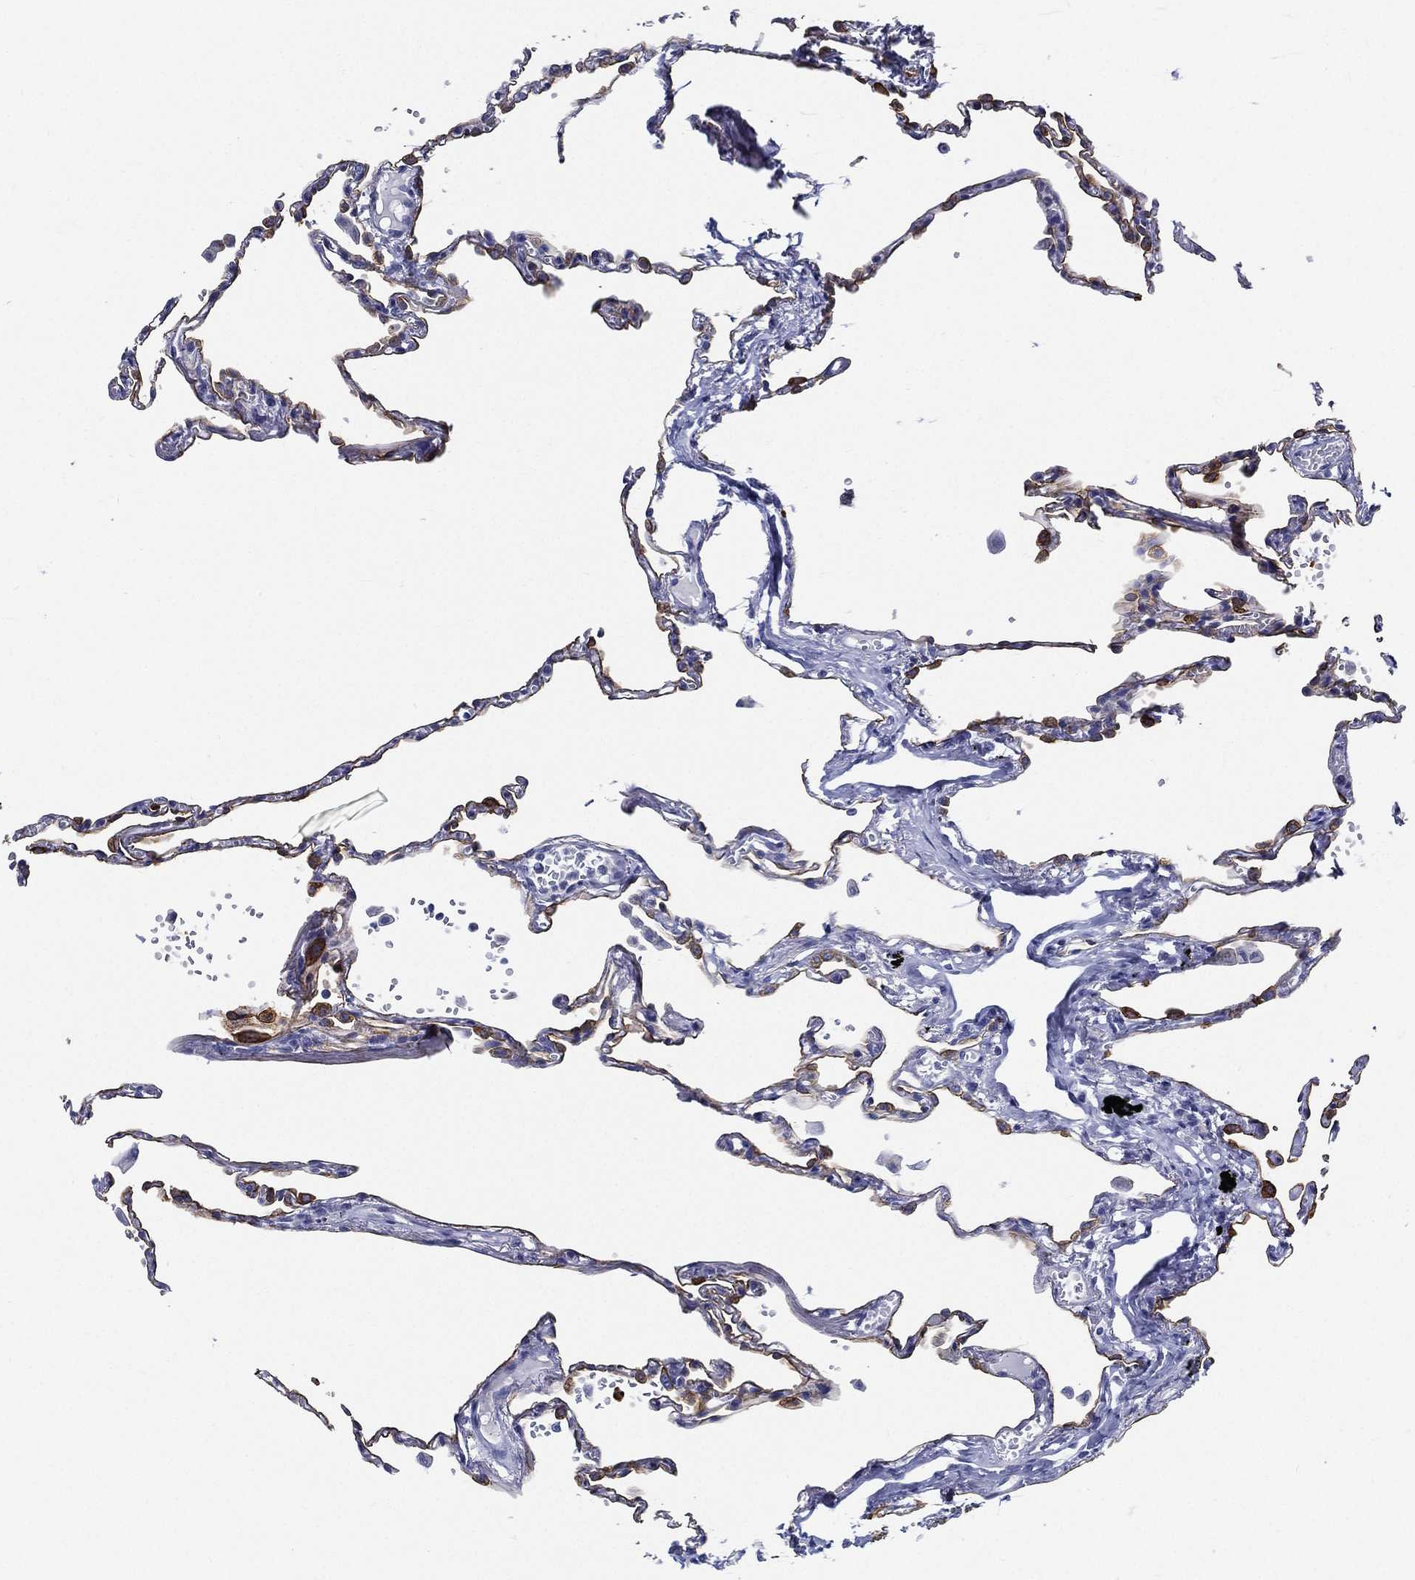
{"staining": {"intensity": "moderate", "quantity": "<25%", "location": "cytoplasmic/membranous"}, "tissue": "lung", "cell_type": "Alveolar cells", "image_type": "normal", "snomed": [{"axis": "morphology", "description": "Normal tissue, NOS"}, {"axis": "topography", "description": "Lung"}], "caption": "A high-resolution micrograph shows immunohistochemistry (IHC) staining of normal lung, which reveals moderate cytoplasmic/membranous expression in about <25% of alveolar cells.", "gene": "NEDD9", "patient": {"sex": "male", "age": 78}}